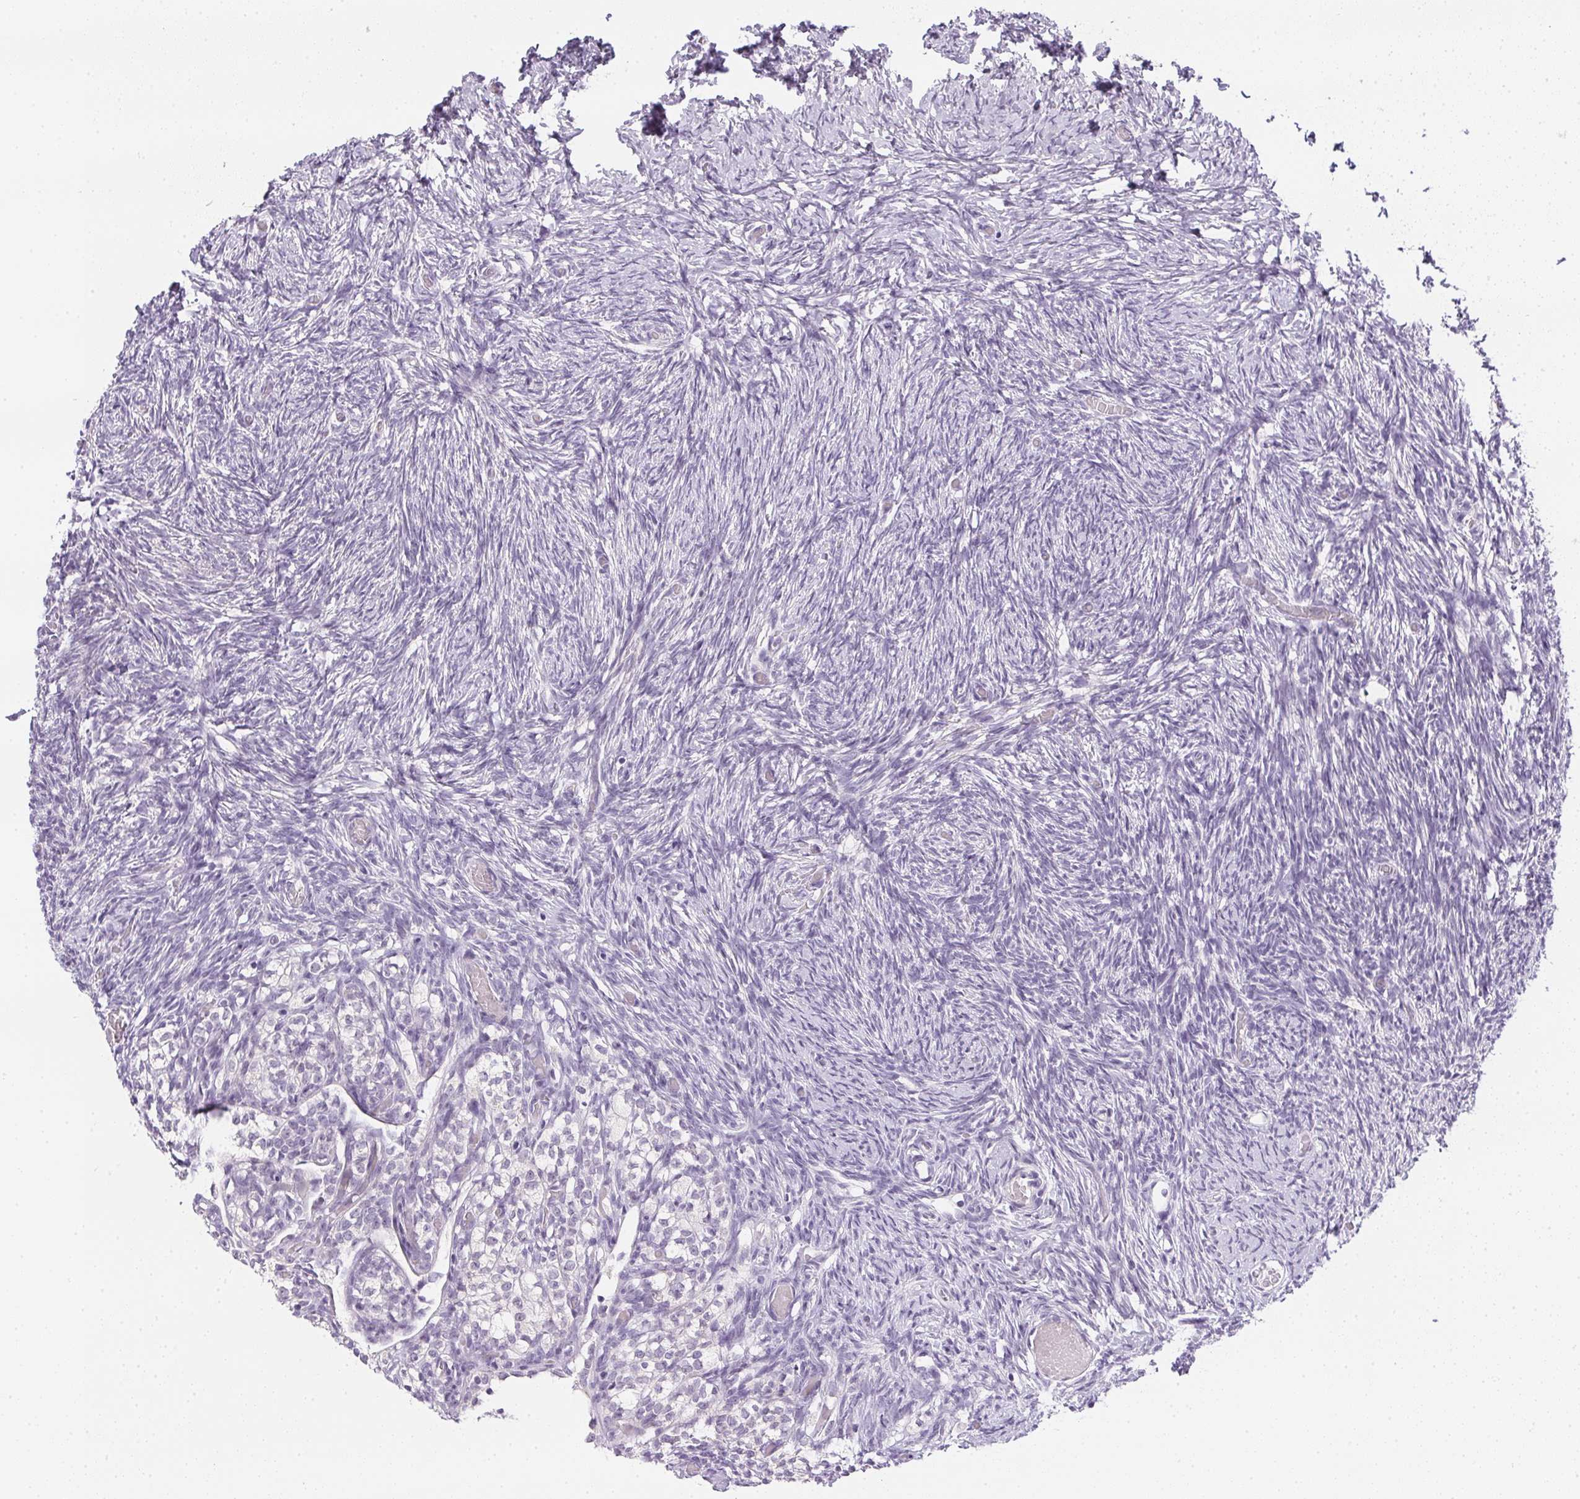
{"staining": {"intensity": "negative", "quantity": "none", "location": "none"}, "tissue": "ovary", "cell_type": "Ovarian stroma cells", "image_type": "normal", "snomed": [{"axis": "morphology", "description": "Normal tissue, NOS"}, {"axis": "topography", "description": "Ovary"}], "caption": "Immunohistochemistry of normal ovary exhibits no staining in ovarian stroma cells. Nuclei are stained in blue.", "gene": "GSDMC", "patient": {"sex": "female", "age": 39}}